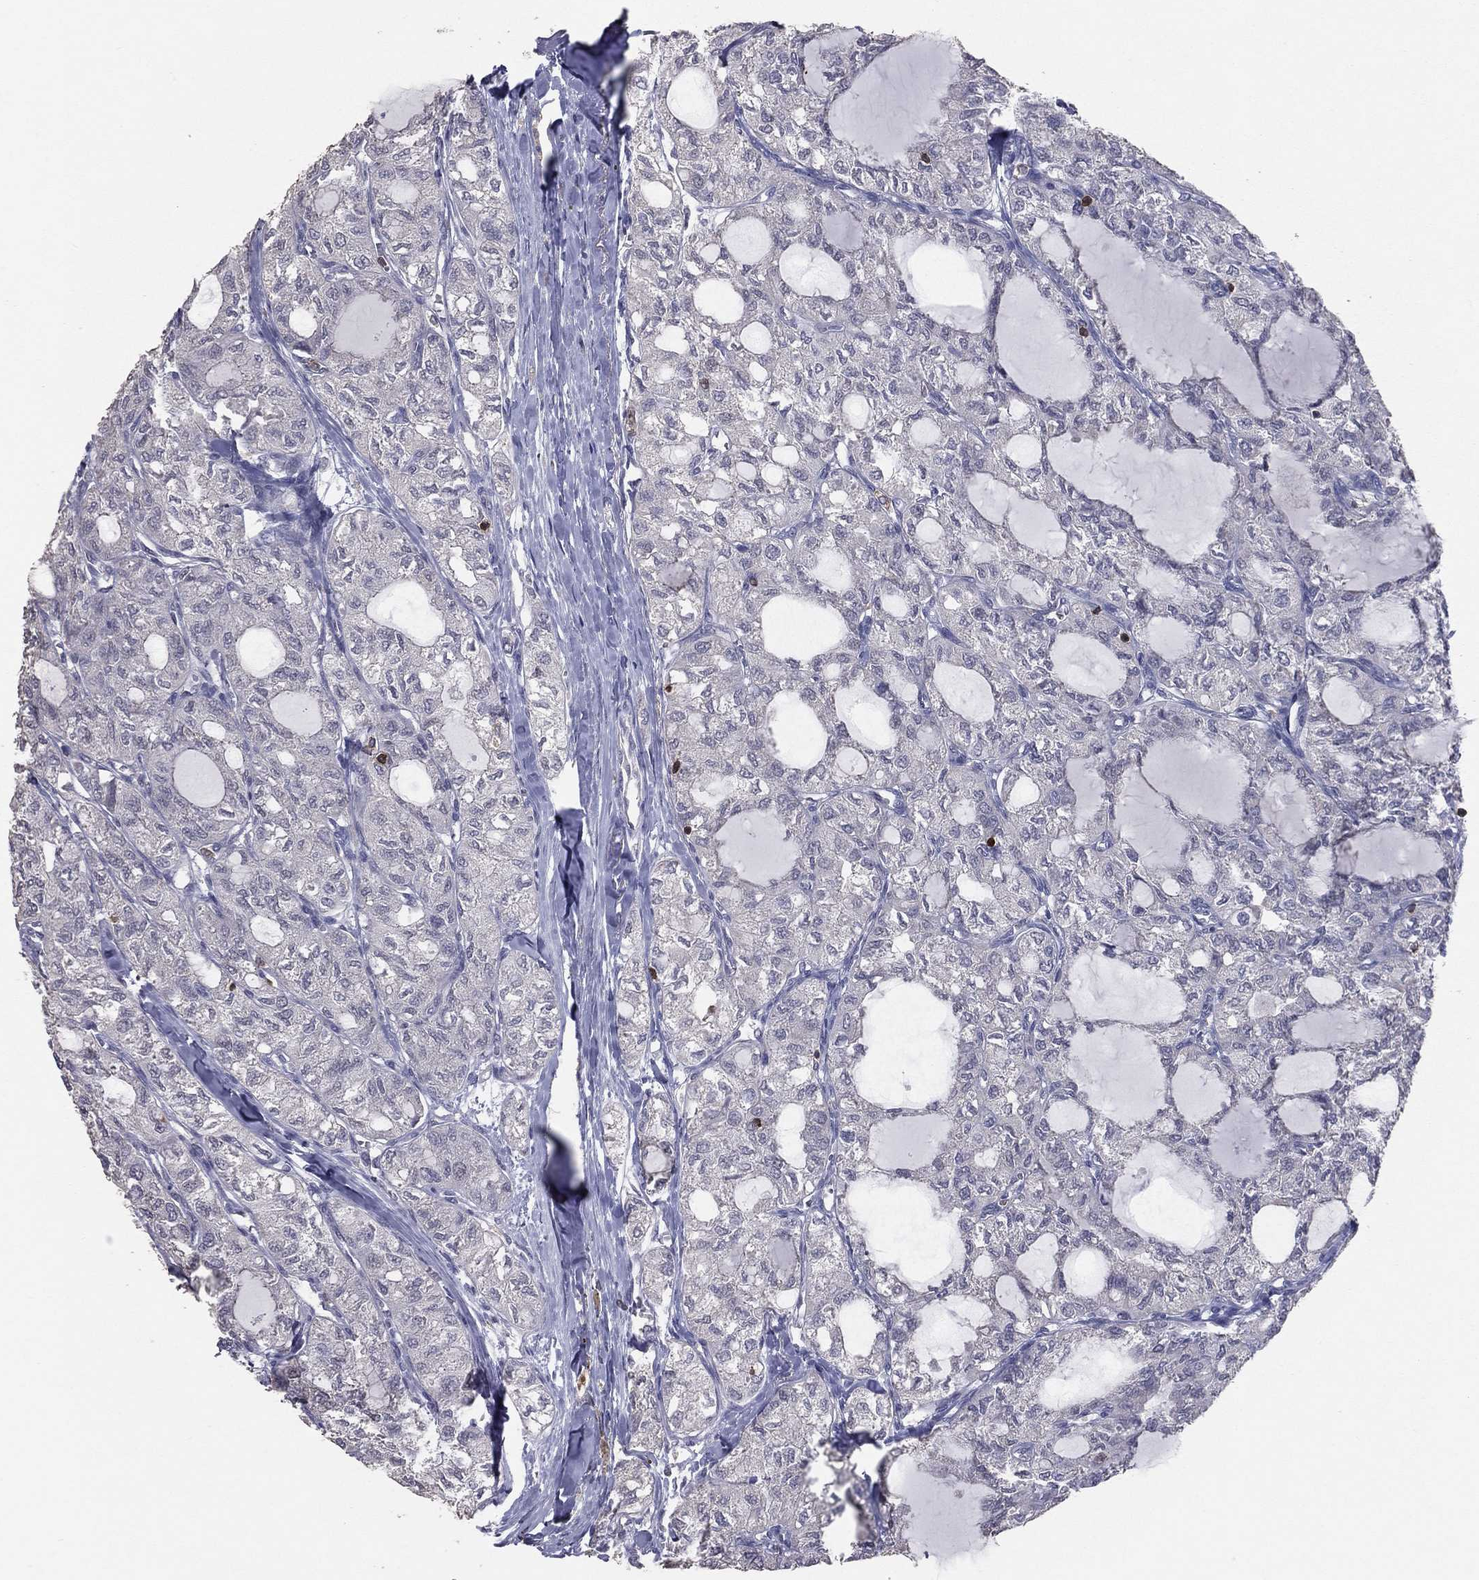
{"staining": {"intensity": "negative", "quantity": "none", "location": "none"}, "tissue": "thyroid cancer", "cell_type": "Tumor cells", "image_type": "cancer", "snomed": [{"axis": "morphology", "description": "Follicular adenoma carcinoma, NOS"}, {"axis": "topography", "description": "Thyroid gland"}], "caption": "A high-resolution image shows IHC staining of follicular adenoma carcinoma (thyroid), which displays no significant positivity in tumor cells. Brightfield microscopy of IHC stained with DAB (3,3'-diaminobenzidine) (brown) and hematoxylin (blue), captured at high magnification.", "gene": "PSTPIP1", "patient": {"sex": "male", "age": 75}}